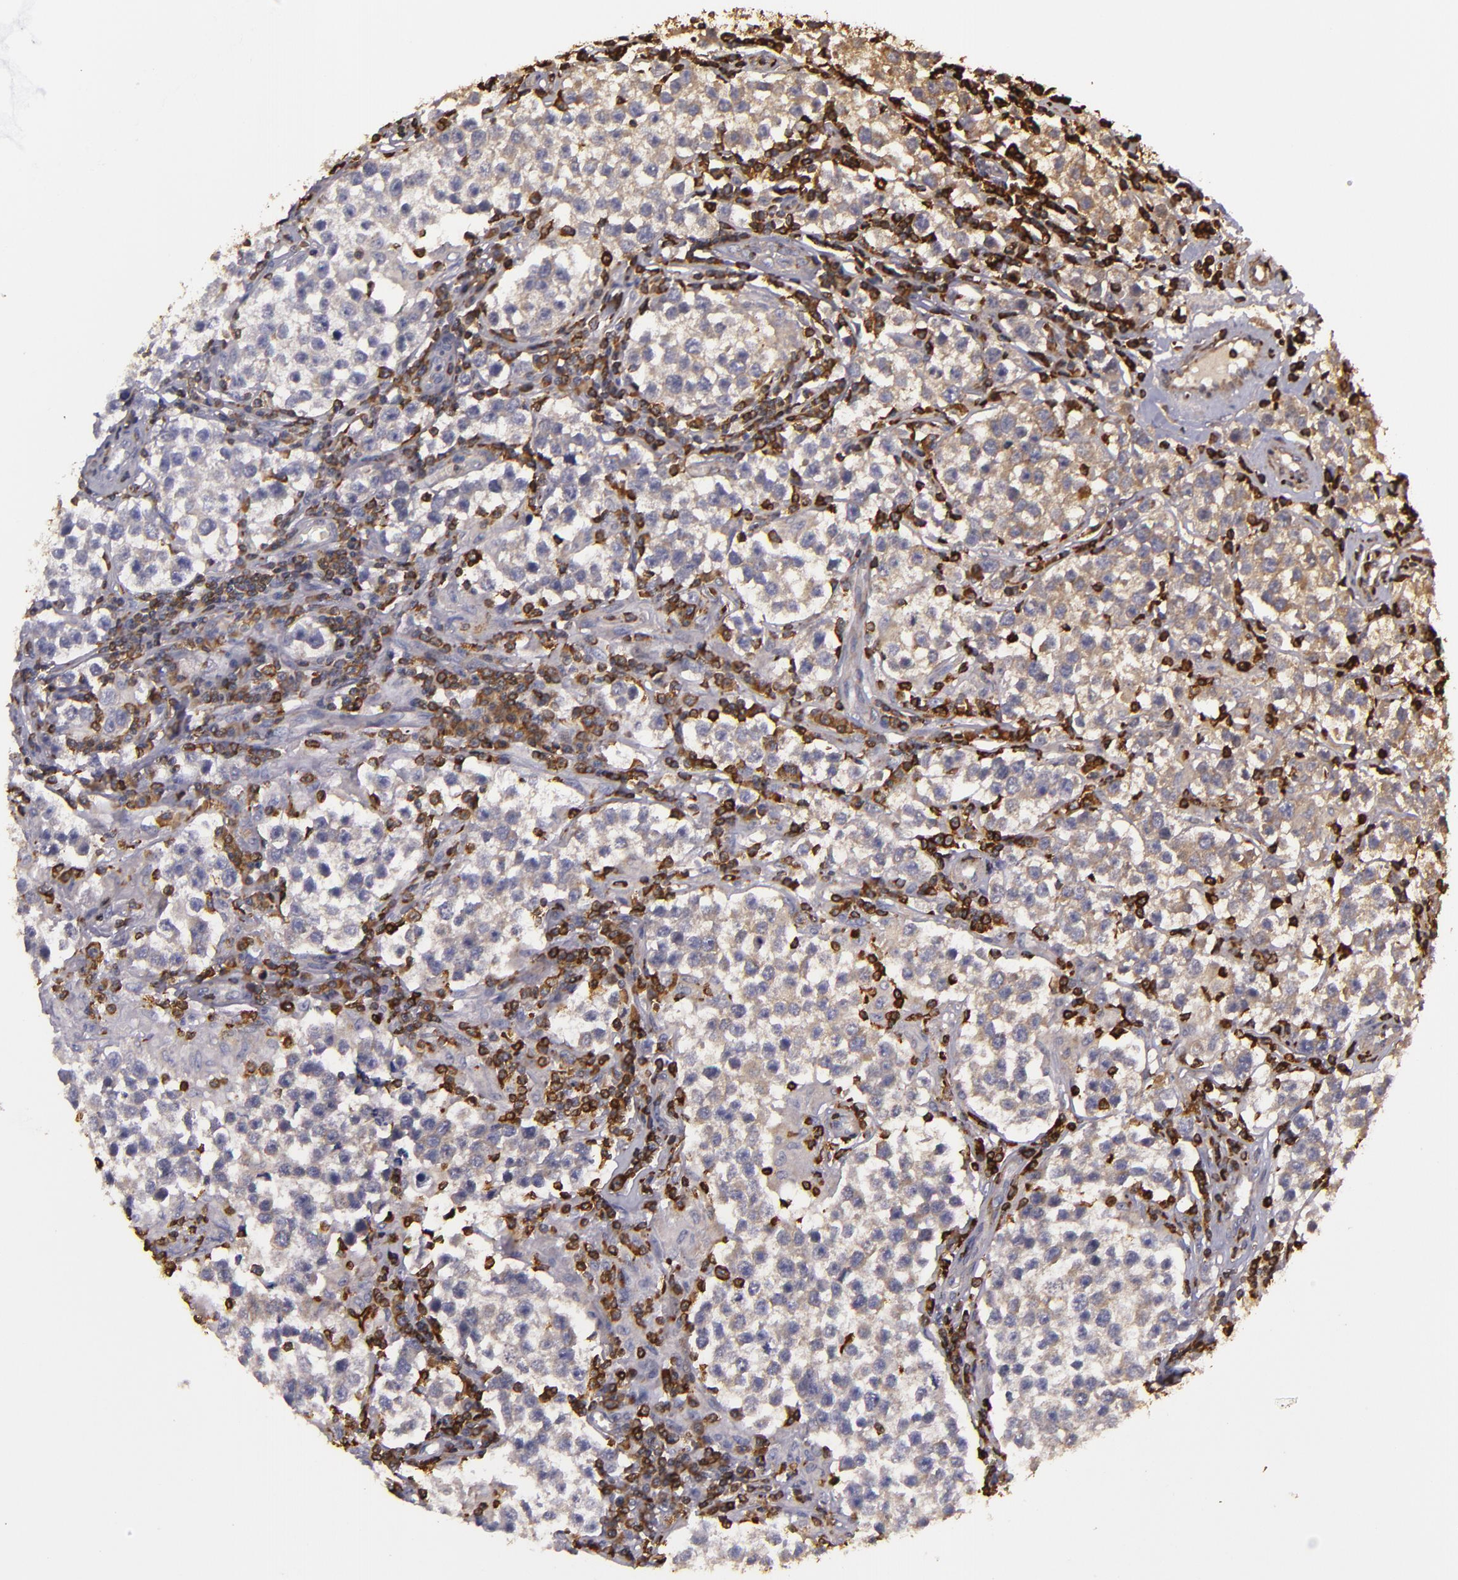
{"staining": {"intensity": "weak", "quantity": "25%-75%", "location": "cytoplasmic/membranous"}, "tissue": "testis cancer", "cell_type": "Tumor cells", "image_type": "cancer", "snomed": [{"axis": "morphology", "description": "Seminoma, NOS"}, {"axis": "topography", "description": "Testis"}], "caption": "High-magnification brightfield microscopy of testis cancer (seminoma) stained with DAB (3,3'-diaminobenzidine) (brown) and counterstained with hematoxylin (blue). tumor cells exhibit weak cytoplasmic/membranous staining is seen in about25%-75% of cells. (Stains: DAB (3,3'-diaminobenzidine) in brown, nuclei in blue, Microscopy: brightfield microscopy at high magnification).", "gene": "SLC9A3R1", "patient": {"sex": "male", "age": 36}}